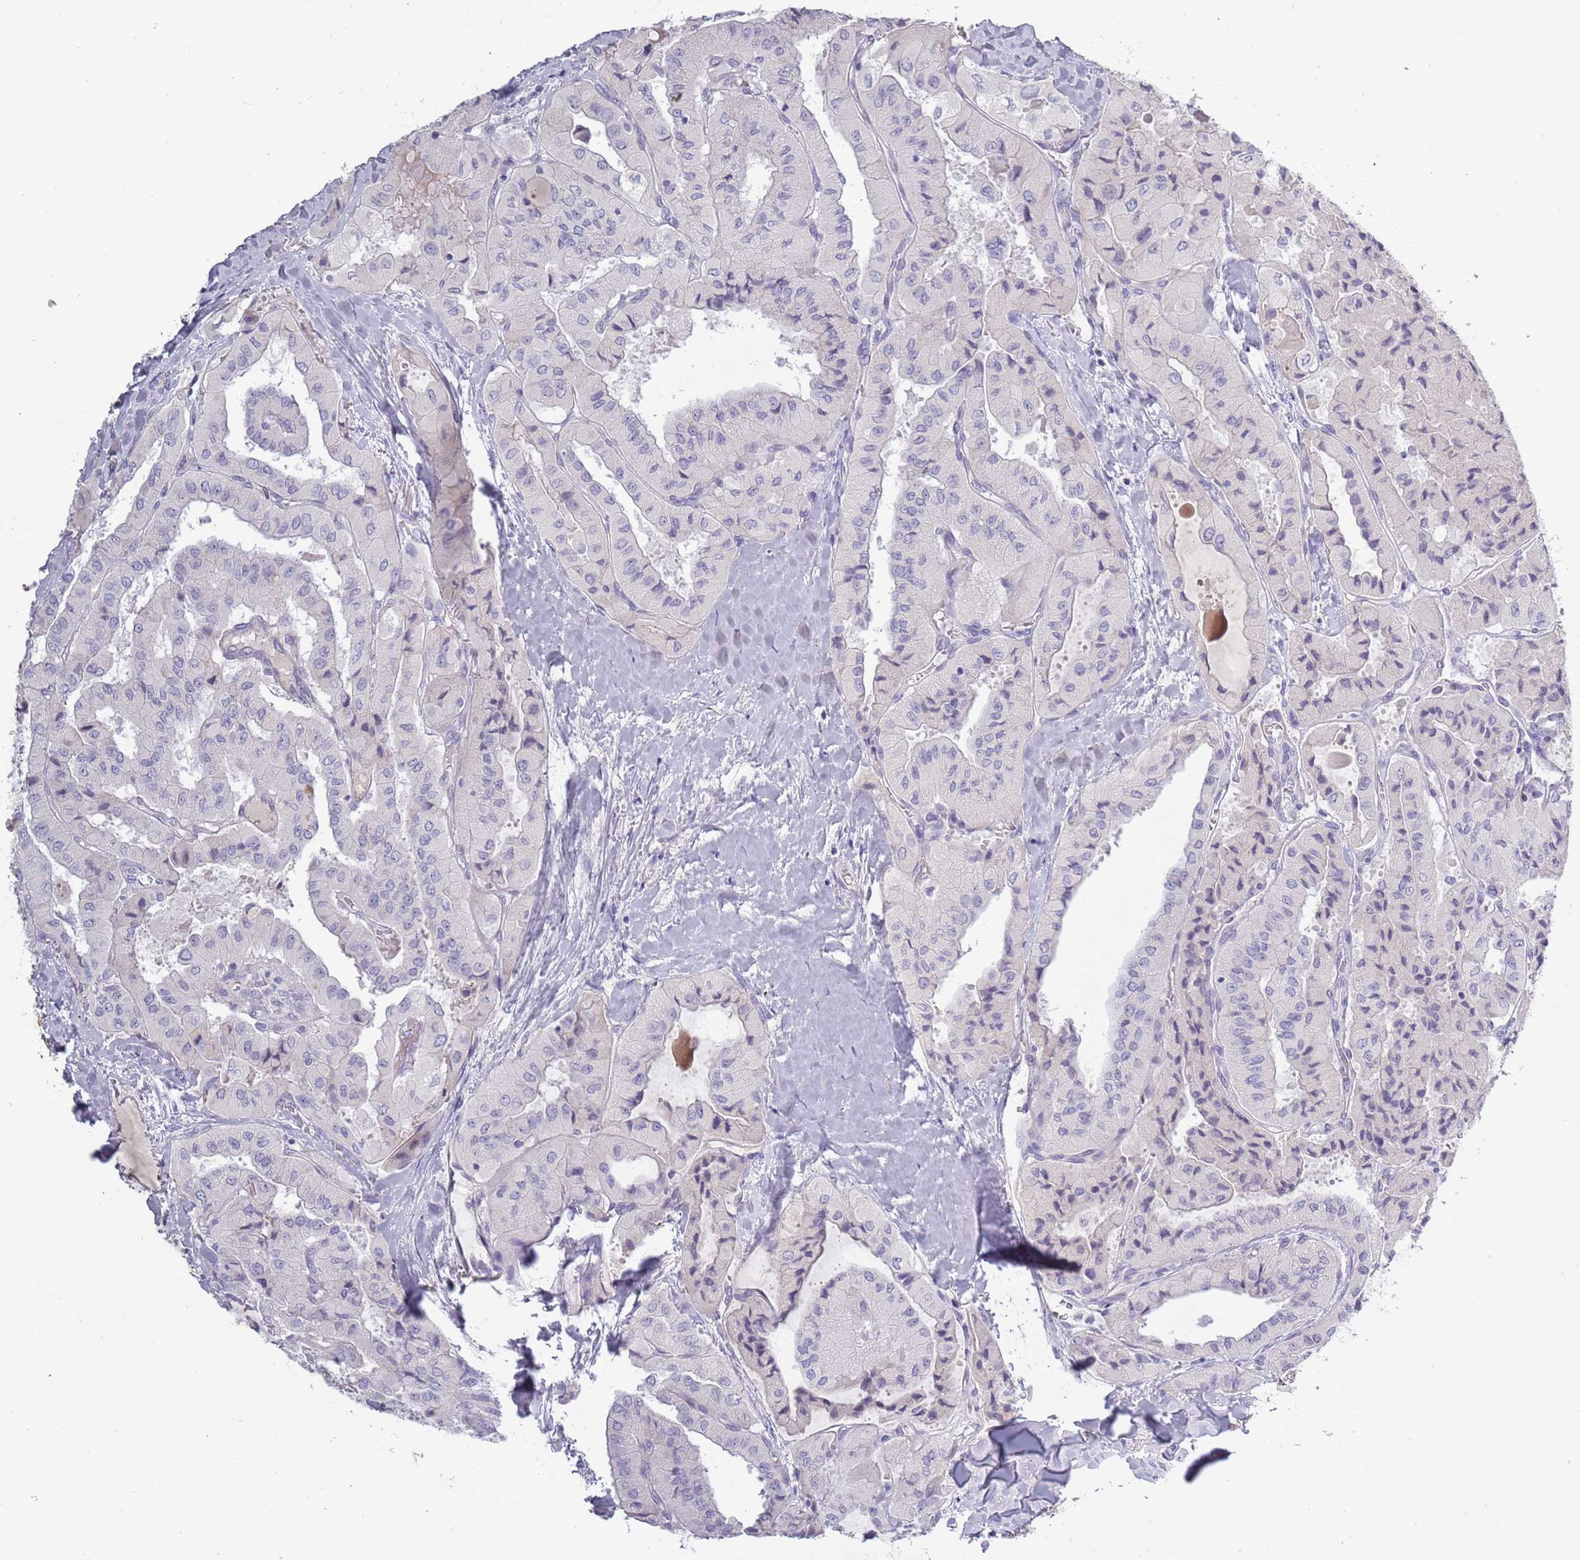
{"staining": {"intensity": "negative", "quantity": "none", "location": "none"}, "tissue": "thyroid cancer", "cell_type": "Tumor cells", "image_type": "cancer", "snomed": [{"axis": "morphology", "description": "Normal tissue, NOS"}, {"axis": "morphology", "description": "Papillary adenocarcinoma, NOS"}, {"axis": "topography", "description": "Thyroid gland"}], "caption": "Immunohistochemical staining of human thyroid papillary adenocarcinoma shows no significant staining in tumor cells. (Stains: DAB immunohistochemistry with hematoxylin counter stain, Microscopy: brightfield microscopy at high magnification).", "gene": "TNFRSF6B", "patient": {"sex": "female", "age": 59}}